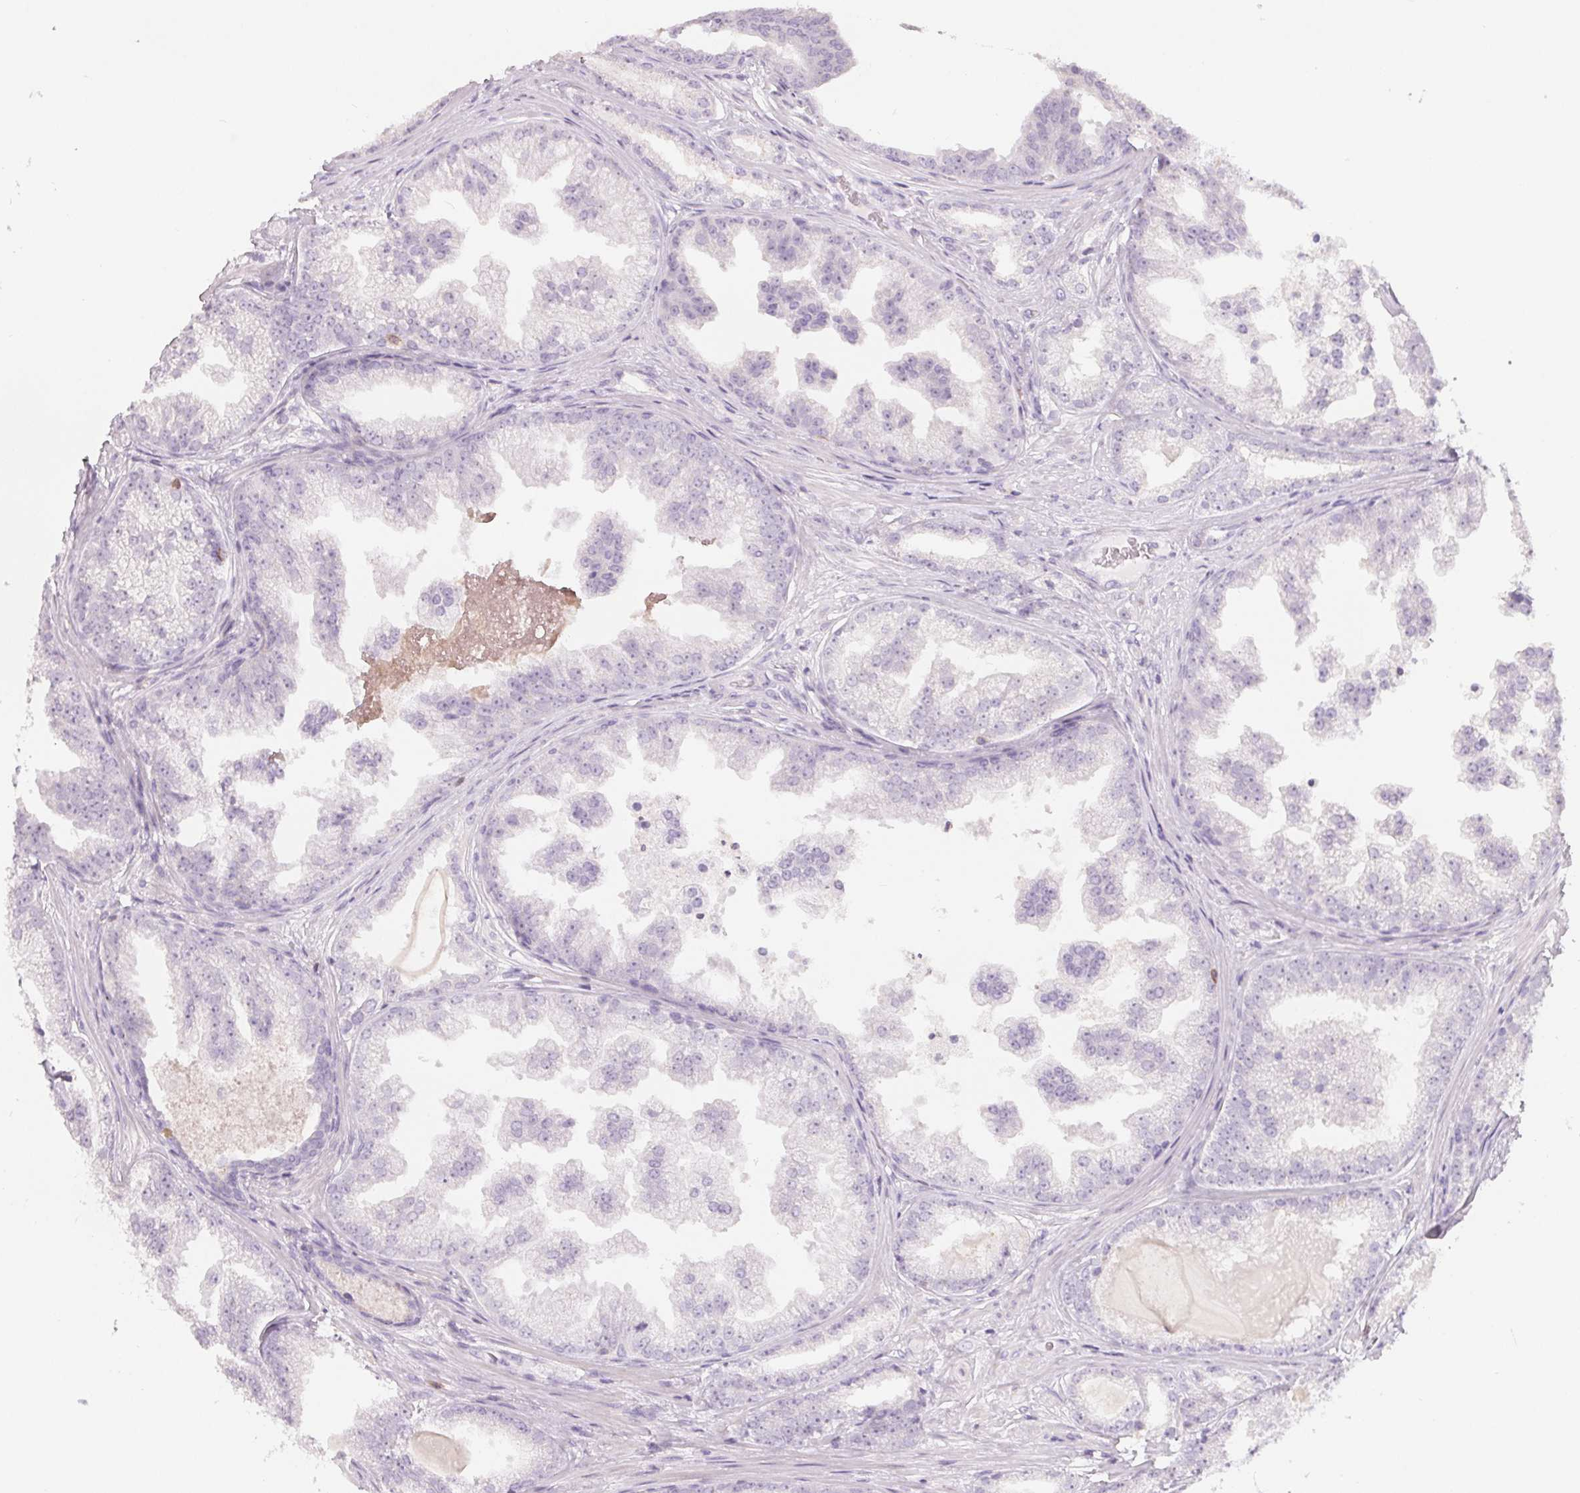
{"staining": {"intensity": "negative", "quantity": "none", "location": "none"}, "tissue": "prostate cancer", "cell_type": "Tumor cells", "image_type": "cancer", "snomed": [{"axis": "morphology", "description": "Adenocarcinoma, Low grade"}, {"axis": "topography", "description": "Prostate"}], "caption": "Protein analysis of adenocarcinoma (low-grade) (prostate) demonstrates no significant expression in tumor cells.", "gene": "CD69", "patient": {"sex": "male", "age": 65}}